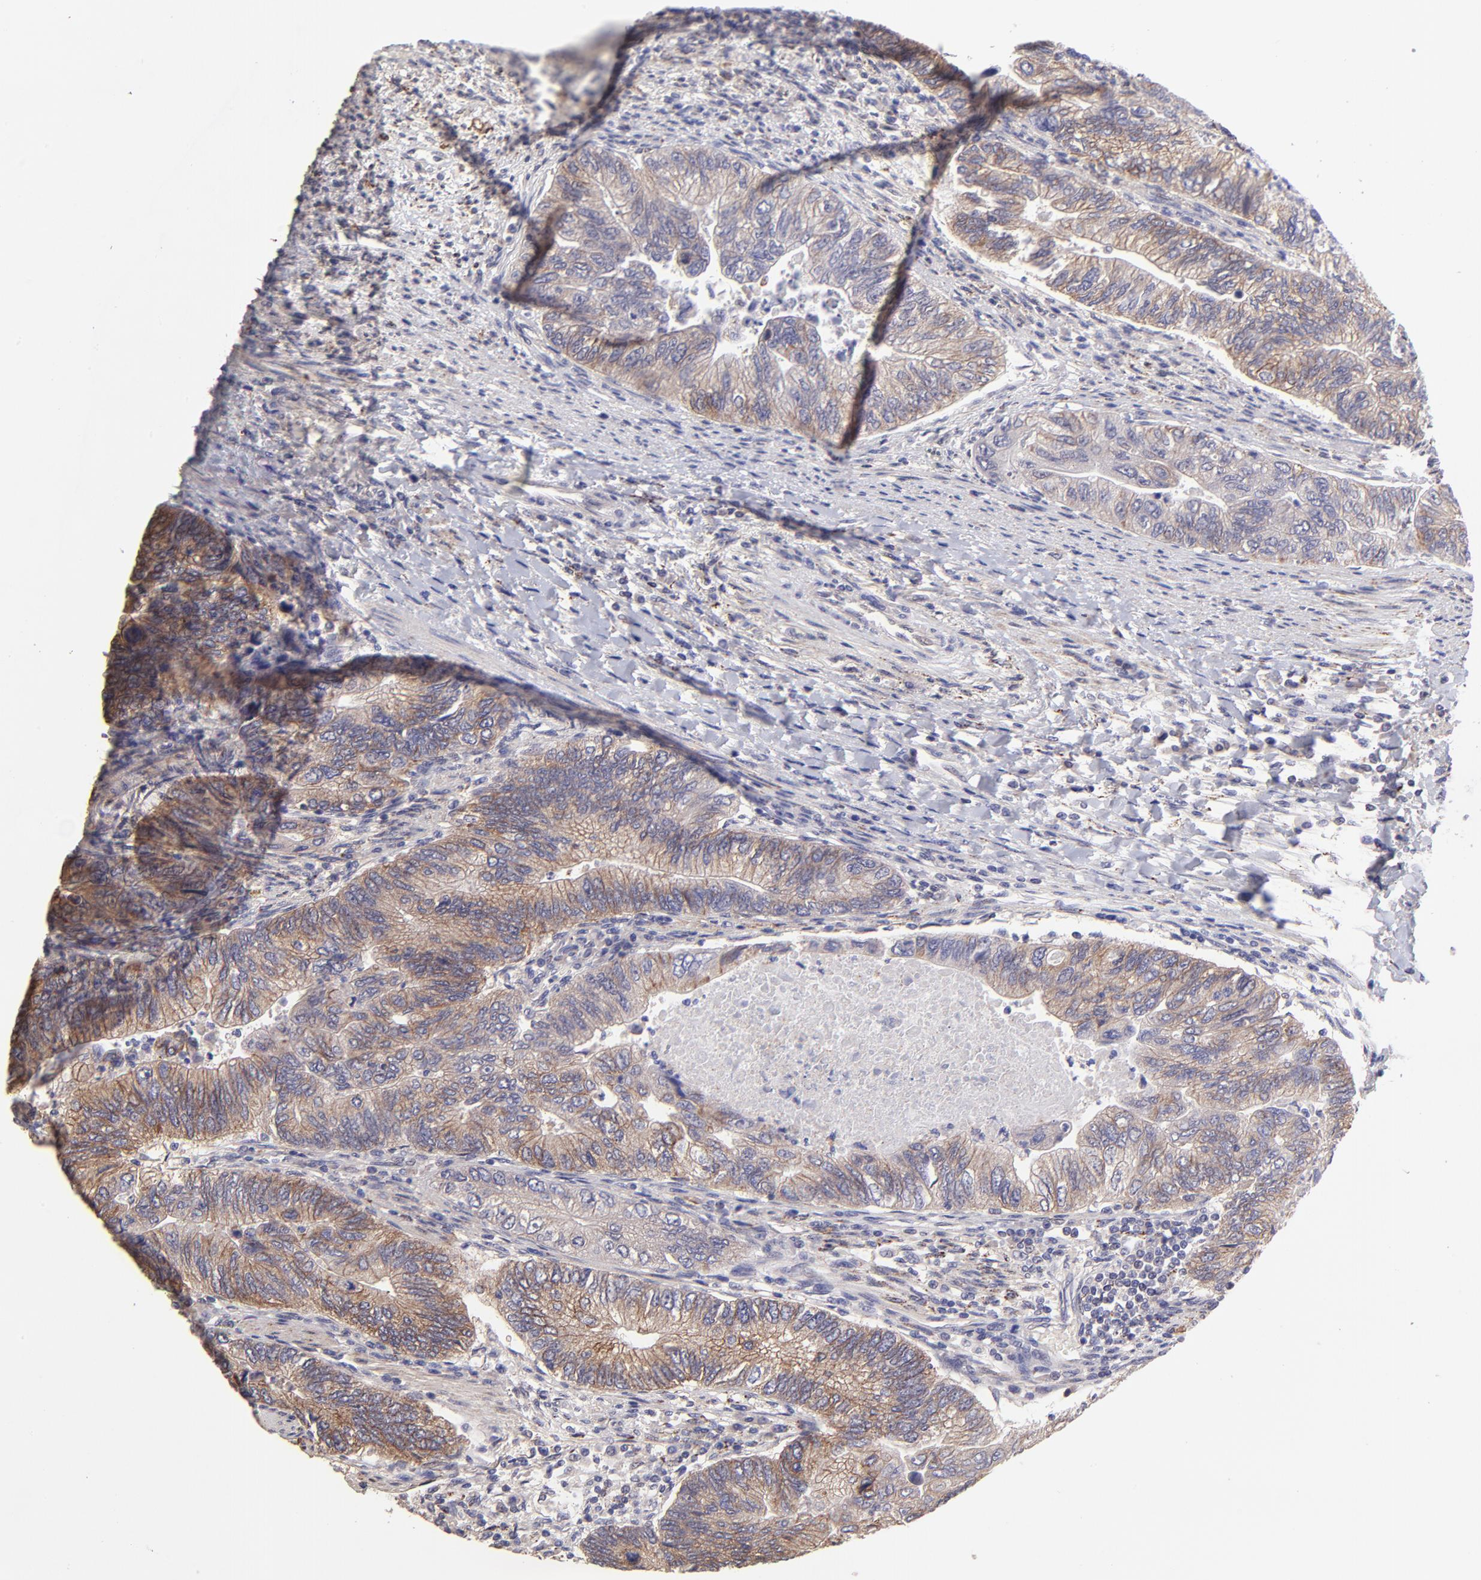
{"staining": {"intensity": "moderate", "quantity": ">75%", "location": "cytoplasmic/membranous"}, "tissue": "colorectal cancer", "cell_type": "Tumor cells", "image_type": "cancer", "snomed": [{"axis": "morphology", "description": "Adenocarcinoma, NOS"}, {"axis": "topography", "description": "Colon"}], "caption": "Immunohistochemical staining of colorectal adenocarcinoma reveals medium levels of moderate cytoplasmic/membranous protein staining in approximately >75% of tumor cells.", "gene": "NSF", "patient": {"sex": "female", "age": 11}}